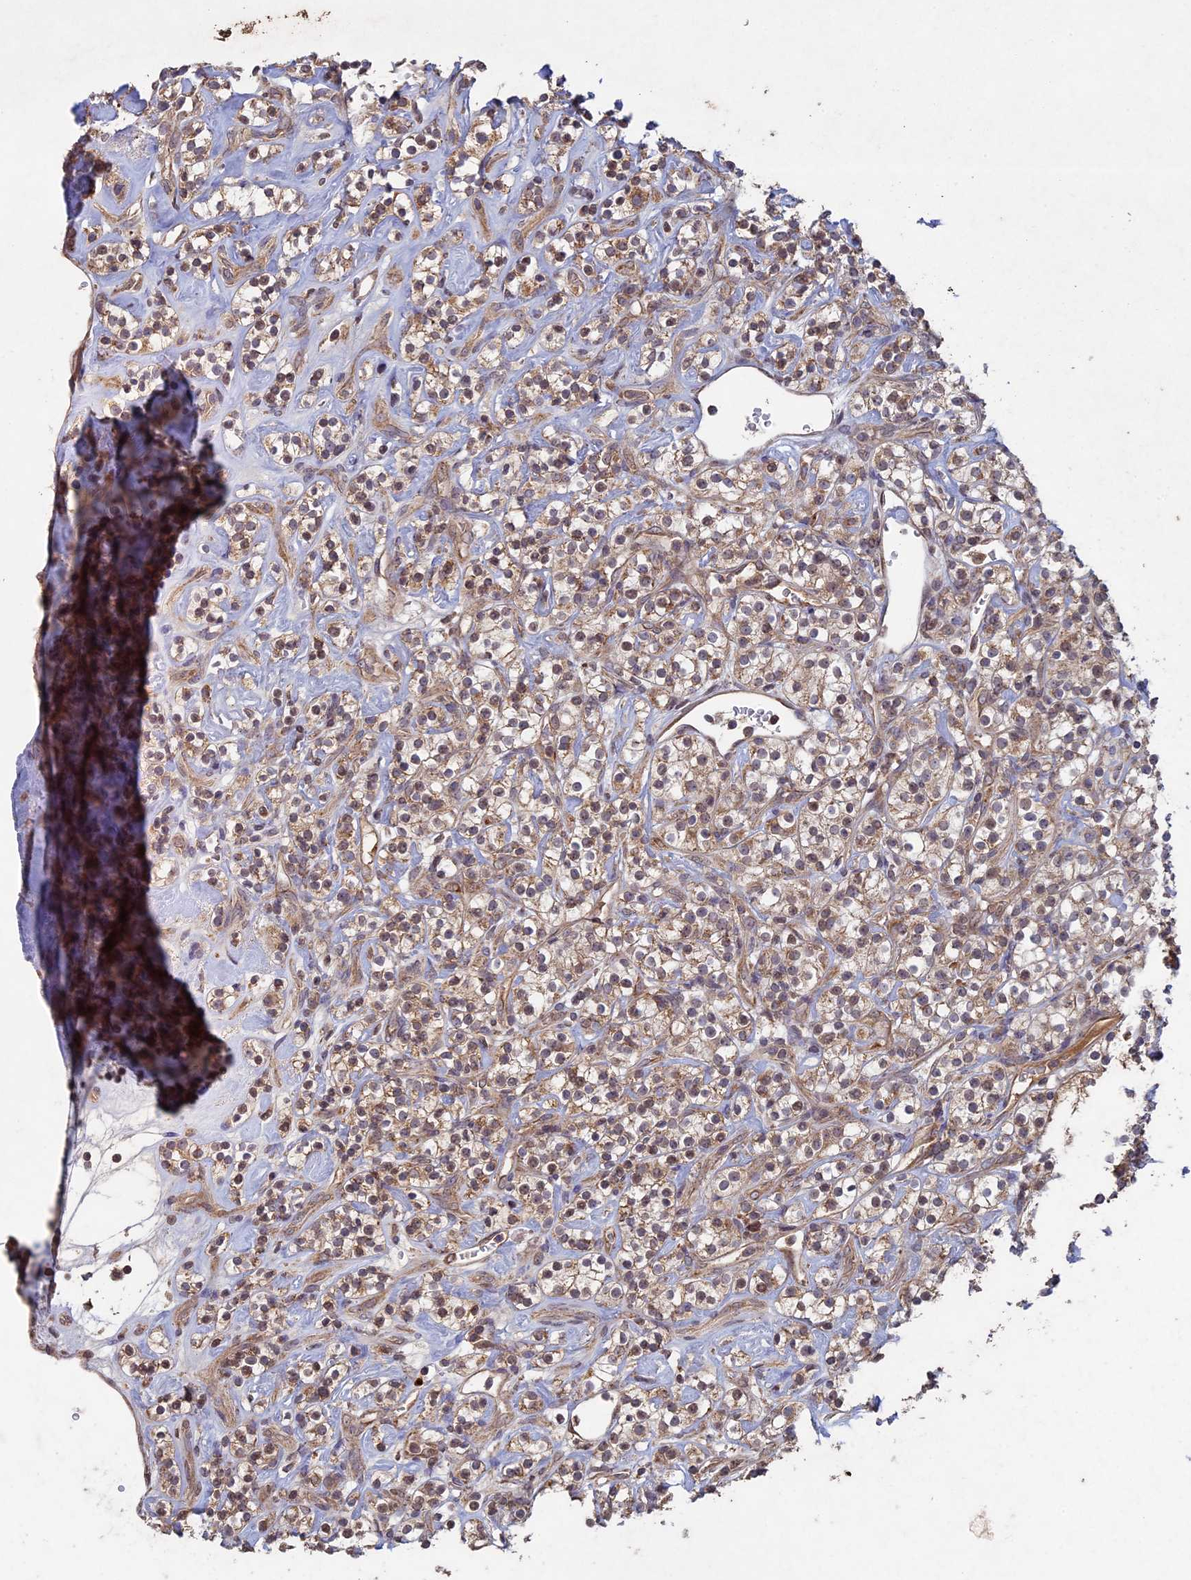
{"staining": {"intensity": "moderate", "quantity": ">75%", "location": "cytoplasmic/membranous"}, "tissue": "renal cancer", "cell_type": "Tumor cells", "image_type": "cancer", "snomed": [{"axis": "morphology", "description": "Adenocarcinoma, NOS"}, {"axis": "topography", "description": "Kidney"}], "caption": "Protein analysis of renal cancer (adenocarcinoma) tissue reveals moderate cytoplasmic/membranous expression in about >75% of tumor cells.", "gene": "RCCD1", "patient": {"sex": "male", "age": 77}}